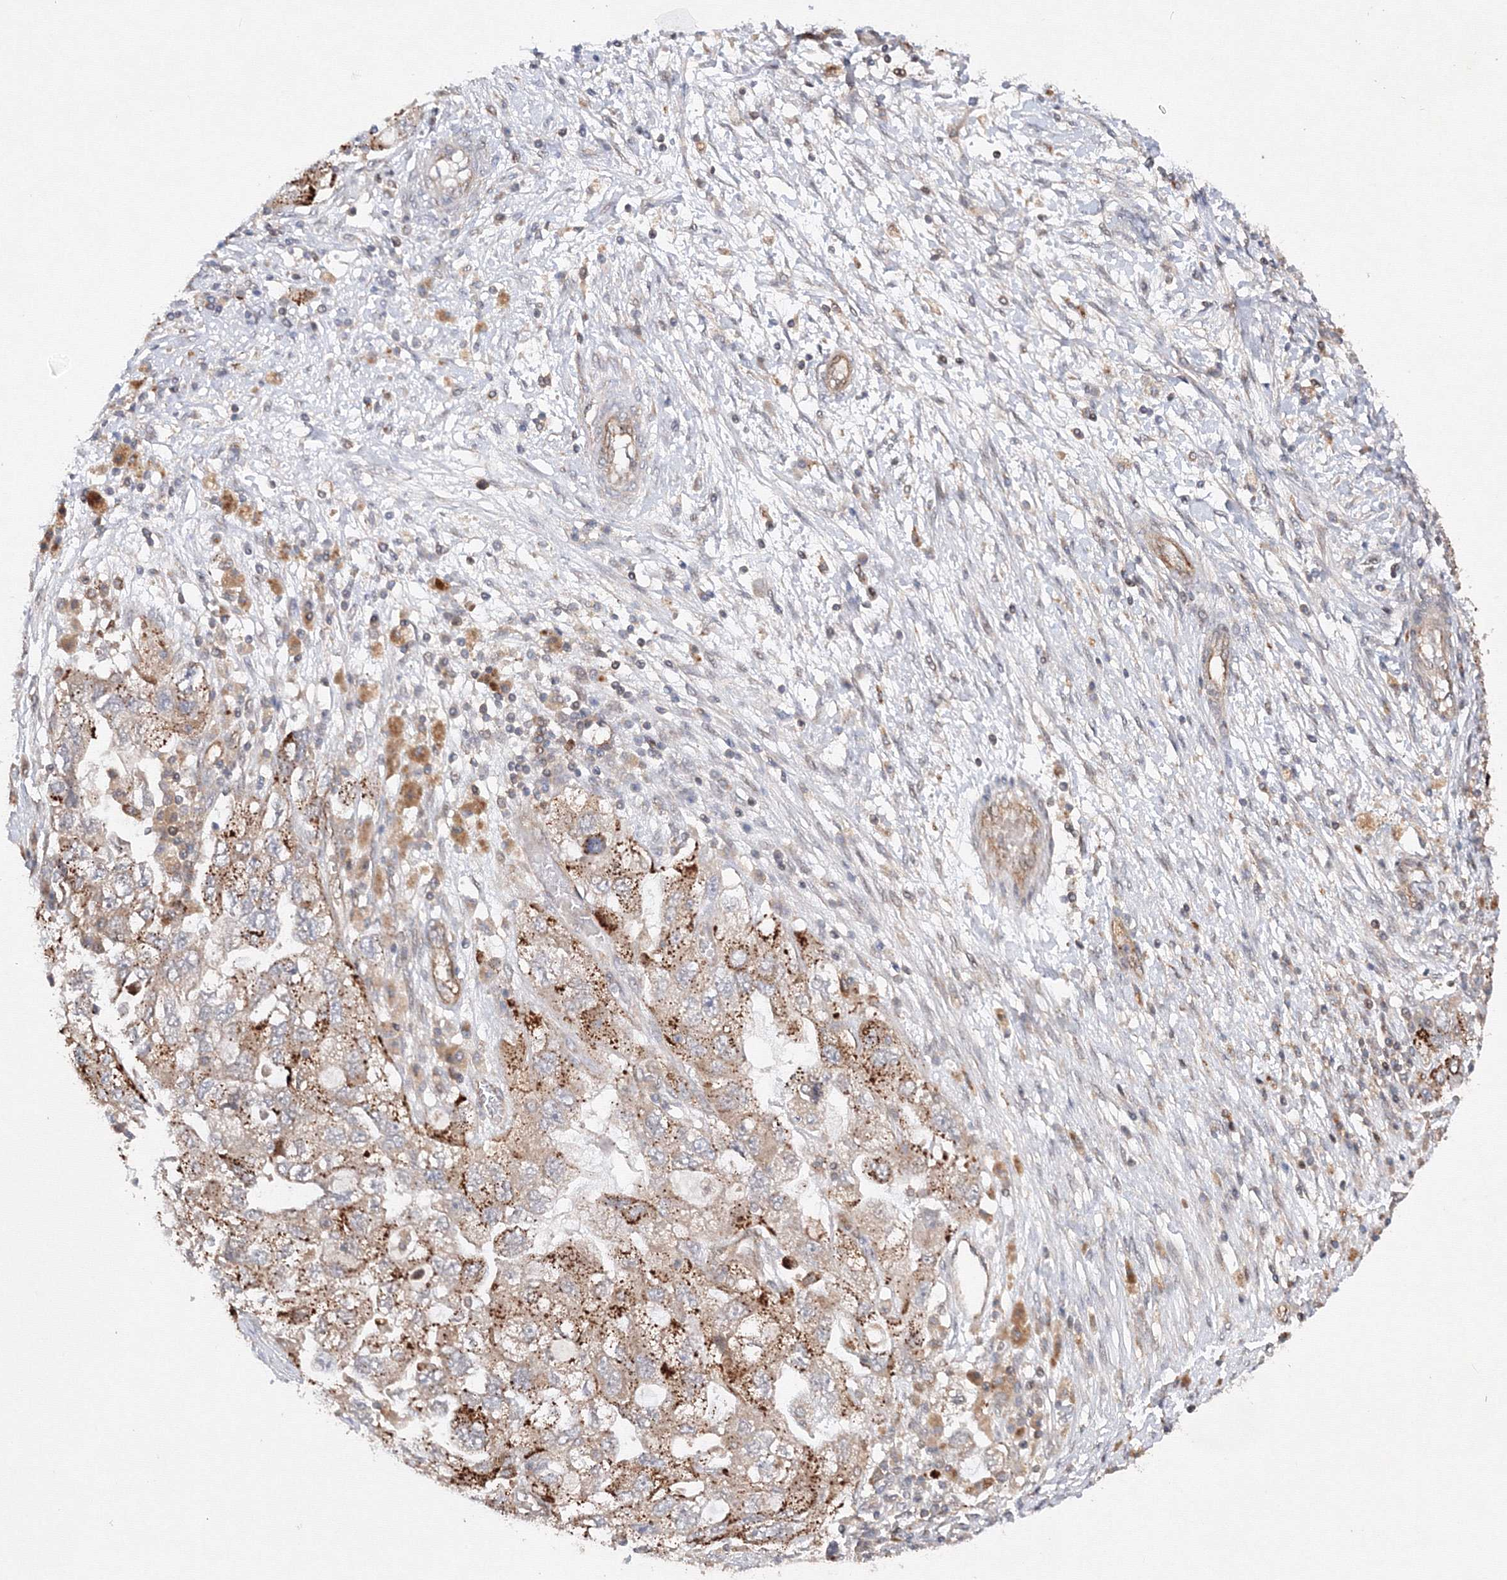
{"staining": {"intensity": "moderate", "quantity": ">75%", "location": "cytoplasmic/membranous"}, "tissue": "ovarian cancer", "cell_type": "Tumor cells", "image_type": "cancer", "snomed": [{"axis": "morphology", "description": "Carcinoma, NOS"}, {"axis": "morphology", "description": "Cystadenocarcinoma, serous, NOS"}, {"axis": "topography", "description": "Ovary"}], "caption": "Moderate cytoplasmic/membranous expression is identified in about >75% of tumor cells in ovarian cancer.", "gene": "DCTD", "patient": {"sex": "female", "age": 69}}